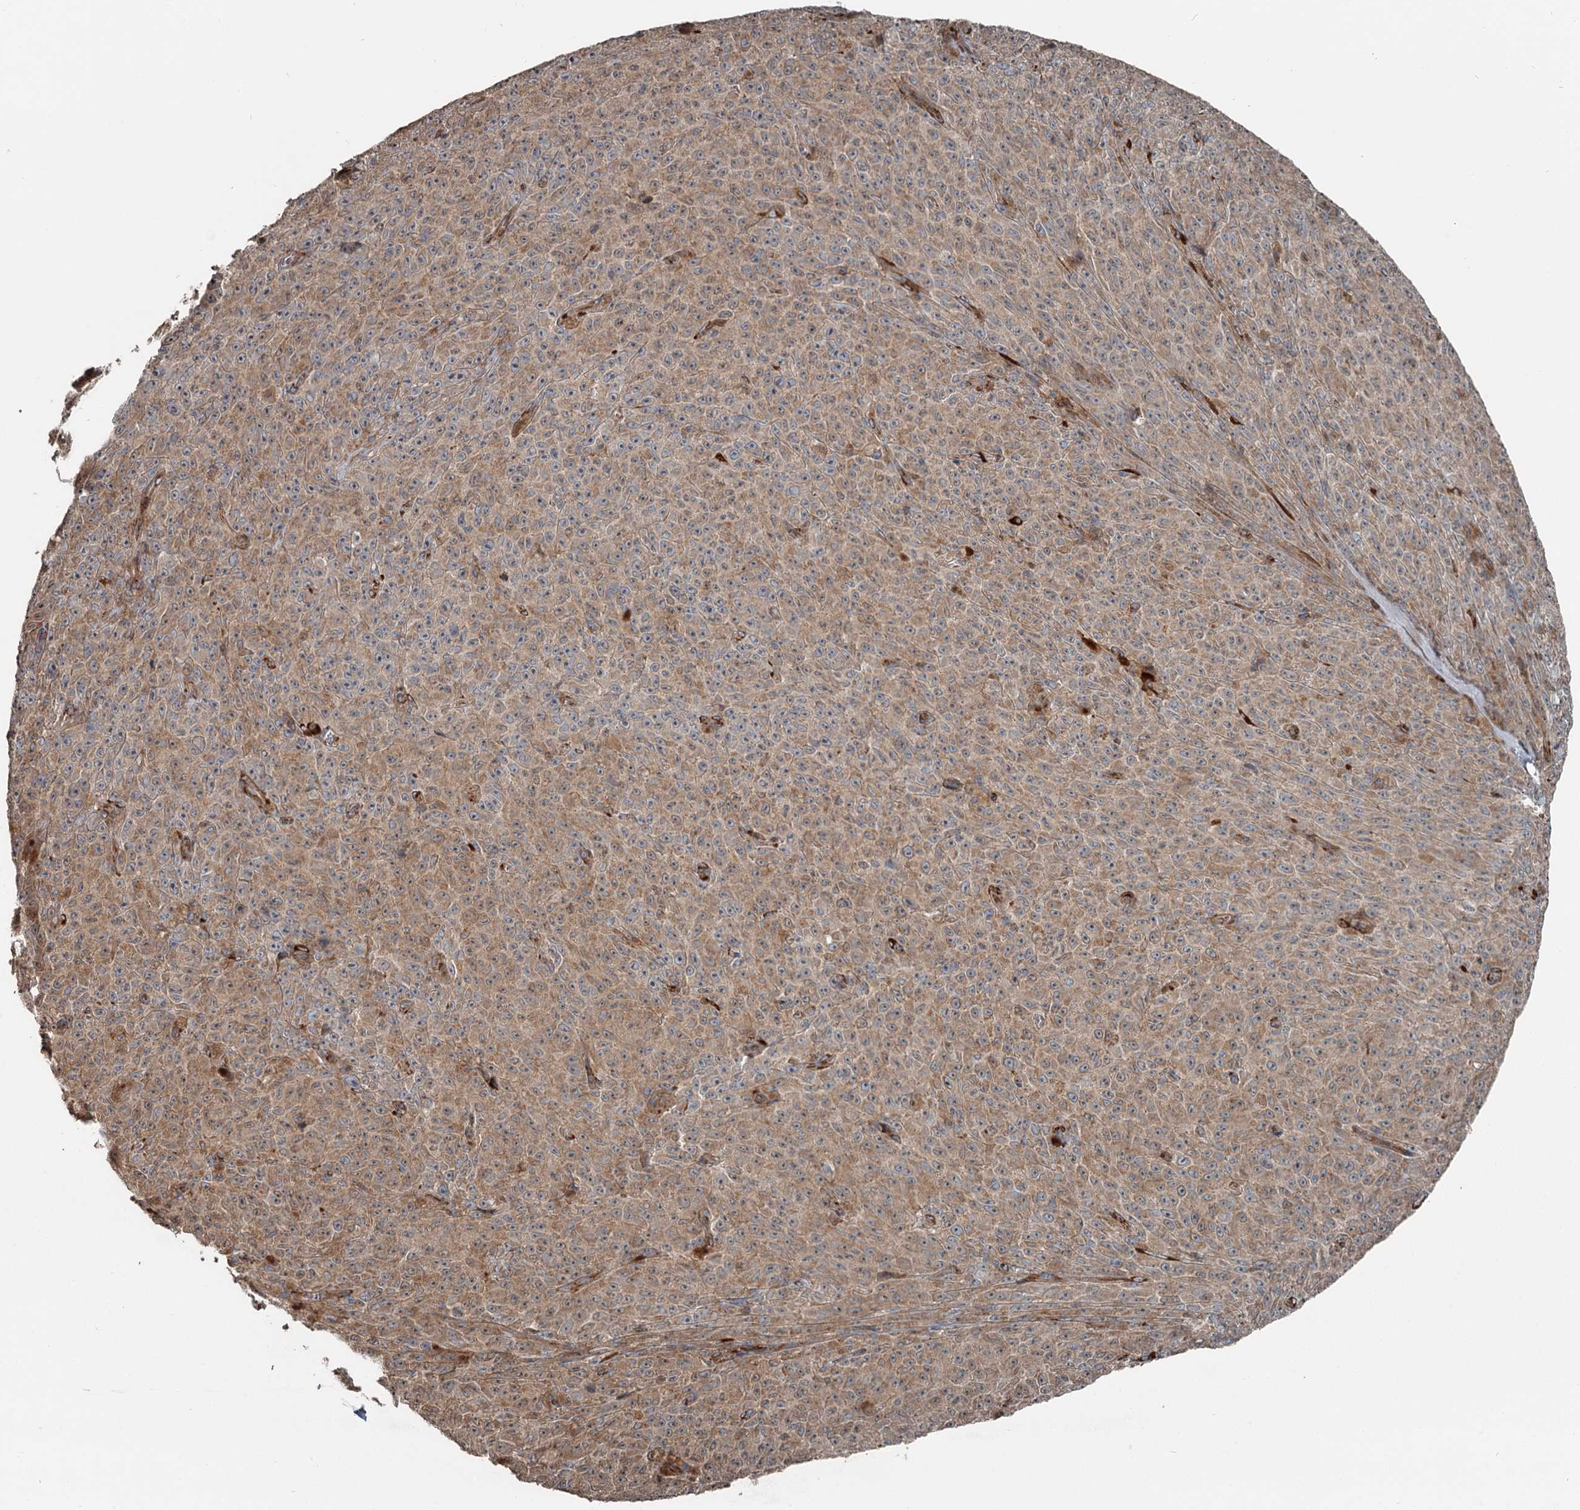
{"staining": {"intensity": "moderate", "quantity": ">75%", "location": "cytoplasmic/membranous"}, "tissue": "melanoma", "cell_type": "Tumor cells", "image_type": "cancer", "snomed": [{"axis": "morphology", "description": "Malignant melanoma, NOS"}, {"axis": "topography", "description": "Skin"}], "caption": "Immunohistochemistry histopathology image of malignant melanoma stained for a protein (brown), which reveals medium levels of moderate cytoplasmic/membranous expression in approximately >75% of tumor cells.", "gene": "RASSF8", "patient": {"sex": "female", "age": 82}}